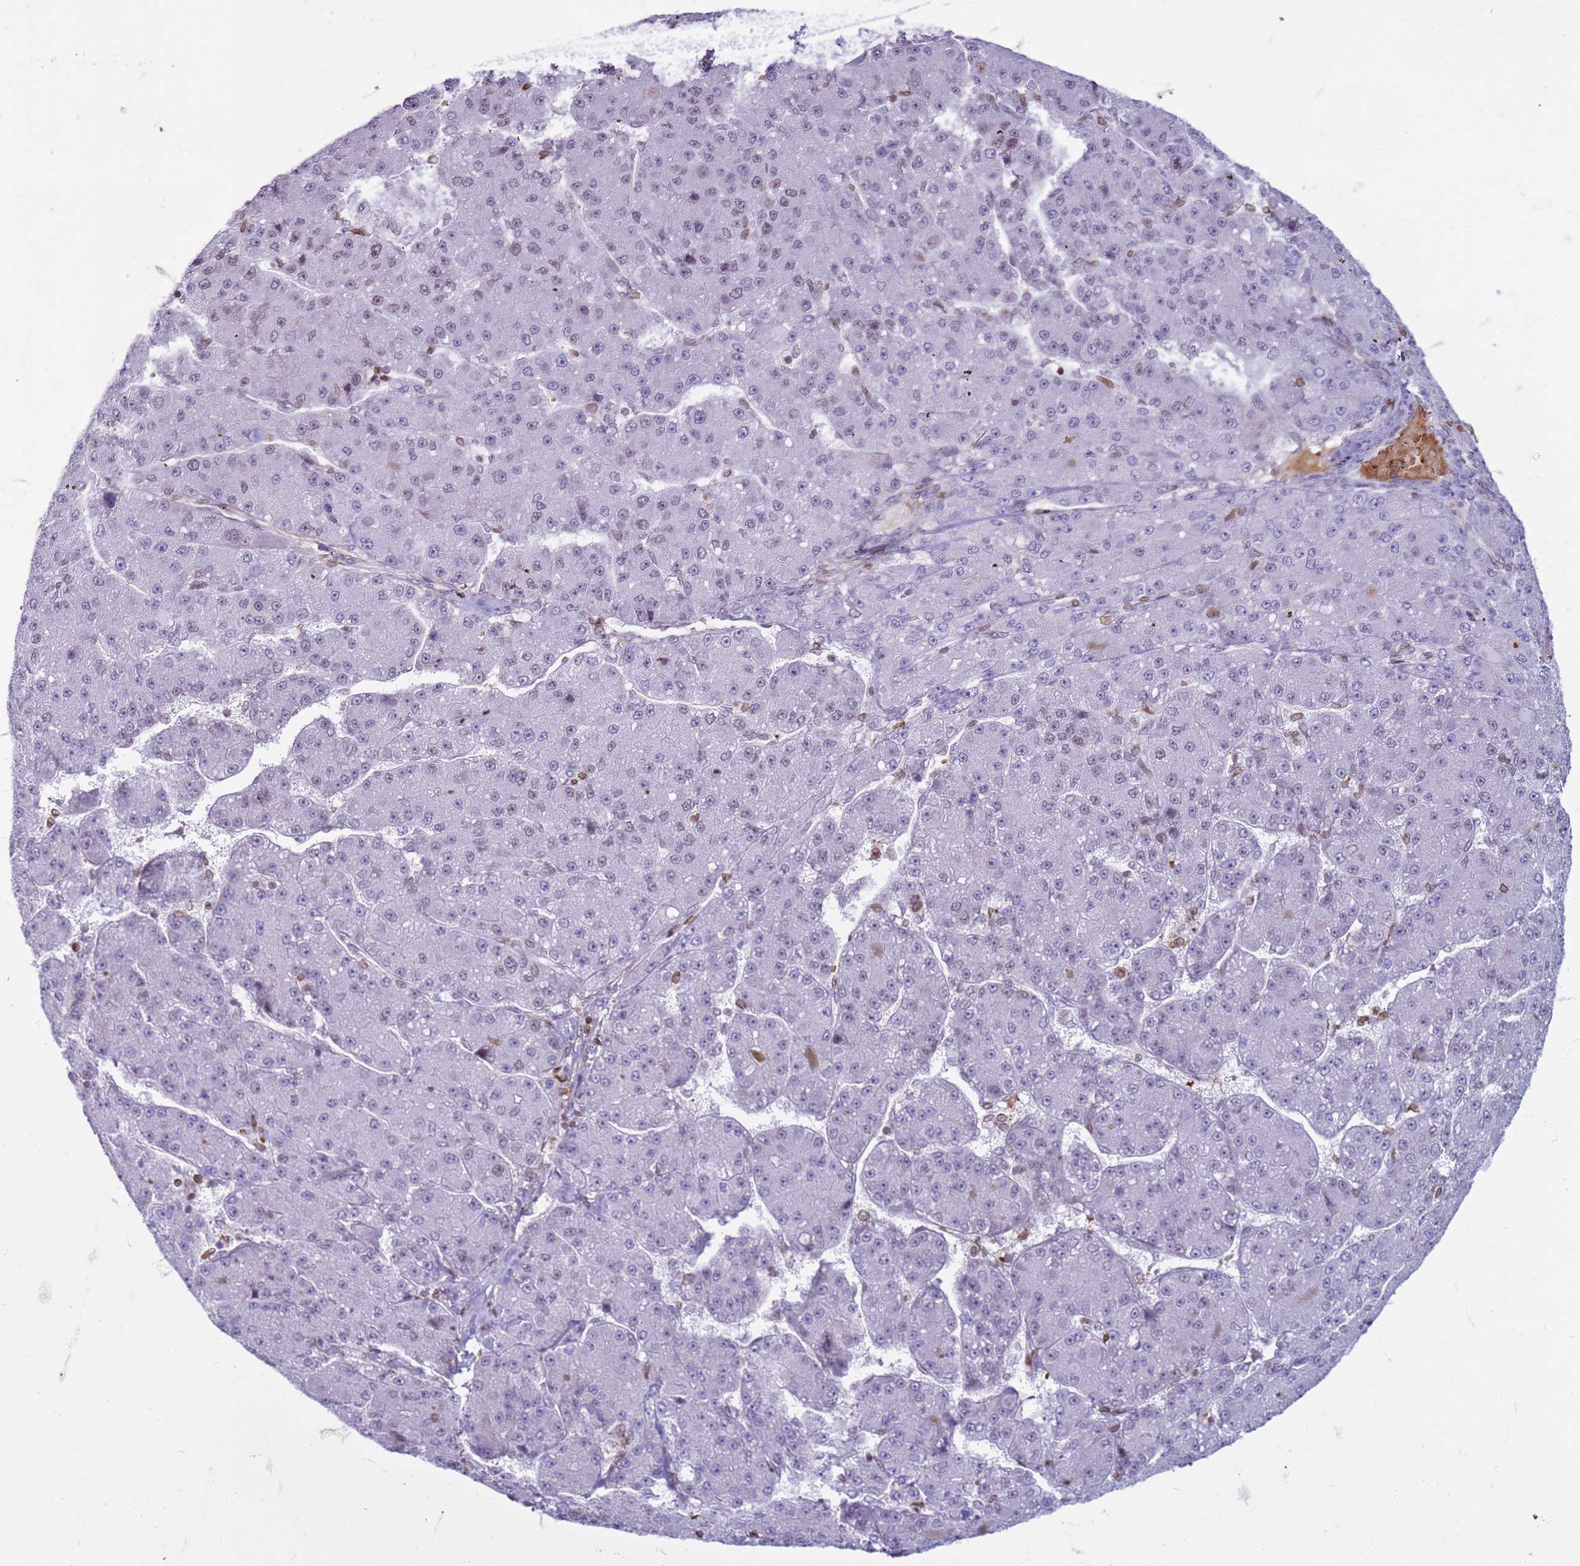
{"staining": {"intensity": "negative", "quantity": "none", "location": "none"}, "tissue": "liver cancer", "cell_type": "Tumor cells", "image_type": "cancer", "snomed": [{"axis": "morphology", "description": "Carcinoma, Hepatocellular, NOS"}, {"axis": "topography", "description": "Liver"}], "caption": "This is an immunohistochemistry histopathology image of human liver hepatocellular carcinoma. There is no expression in tumor cells.", "gene": "METTL25B", "patient": {"sex": "male", "age": 67}}